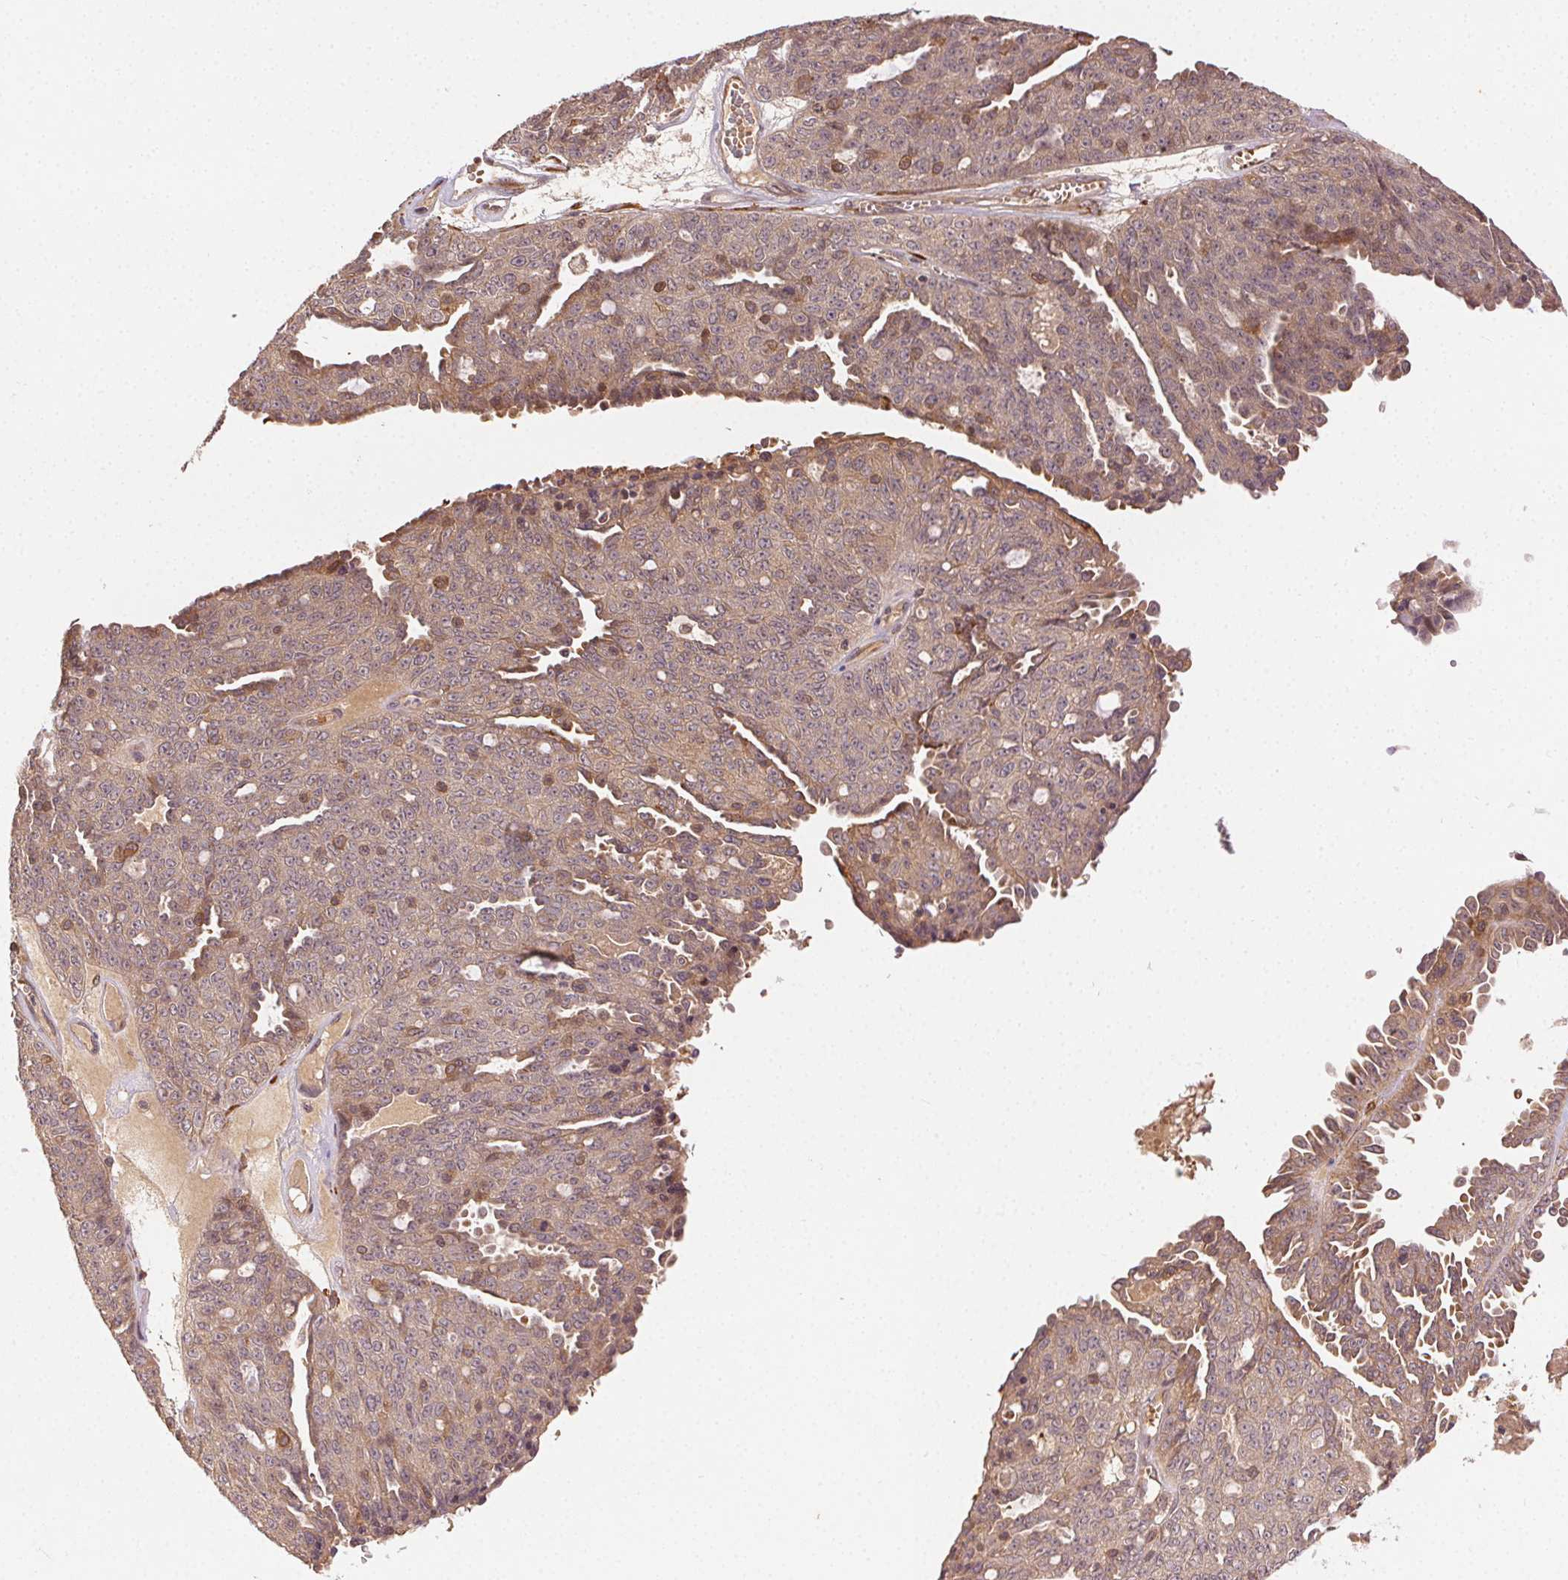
{"staining": {"intensity": "weak", "quantity": ">75%", "location": "cytoplasmic/membranous"}, "tissue": "ovarian cancer", "cell_type": "Tumor cells", "image_type": "cancer", "snomed": [{"axis": "morphology", "description": "Cystadenocarcinoma, serous, NOS"}, {"axis": "topography", "description": "Ovary"}], "caption": "Brown immunohistochemical staining in human serous cystadenocarcinoma (ovarian) displays weak cytoplasmic/membranous positivity in approximately >75% of tumor cells. (DAB IHC with brightfield microscopy, high magnification).", "gene": "KLHL15", "patient": {"sex": "female", "age": 71}}